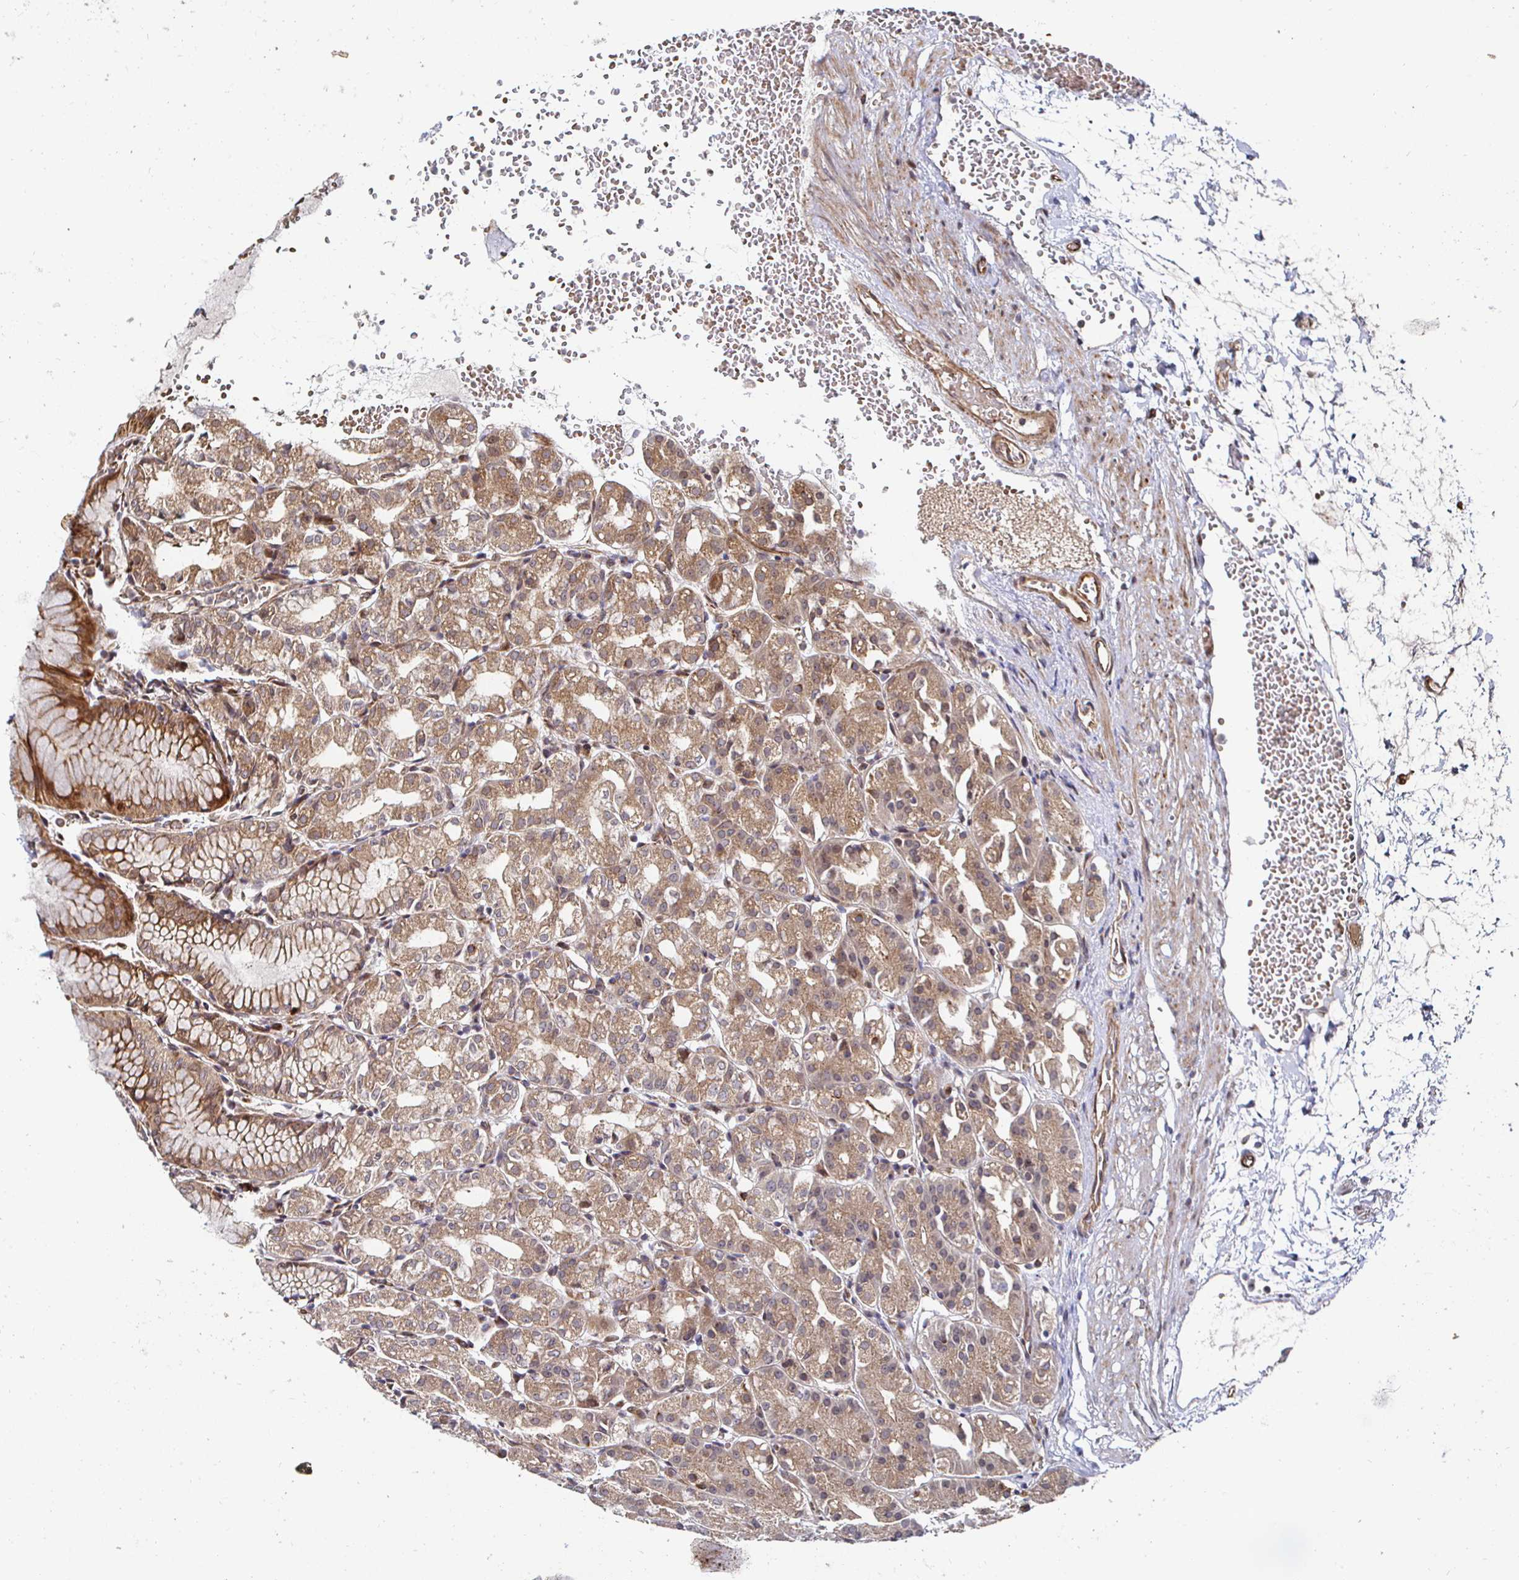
{"staining": {"intensity": "moderate", "quantity": ">75%", "location": "cytoplasmic/membranous"}, "tissue": "stomach", "cell_type": "Glandular cells", "image_type": "normal", "snomed": [{"axis": "morphology", "description": "Normal tissue, NOS"}, {"axis": "topography", "description": "Stomach"}], "caption": "A brown stain shows moderate cytoplasmic/membranous positivity of a protein in glandular cells of unremarkable stomach.", "gene": "TBKBP1", "patient": {"sex": "female", "age": 57}}